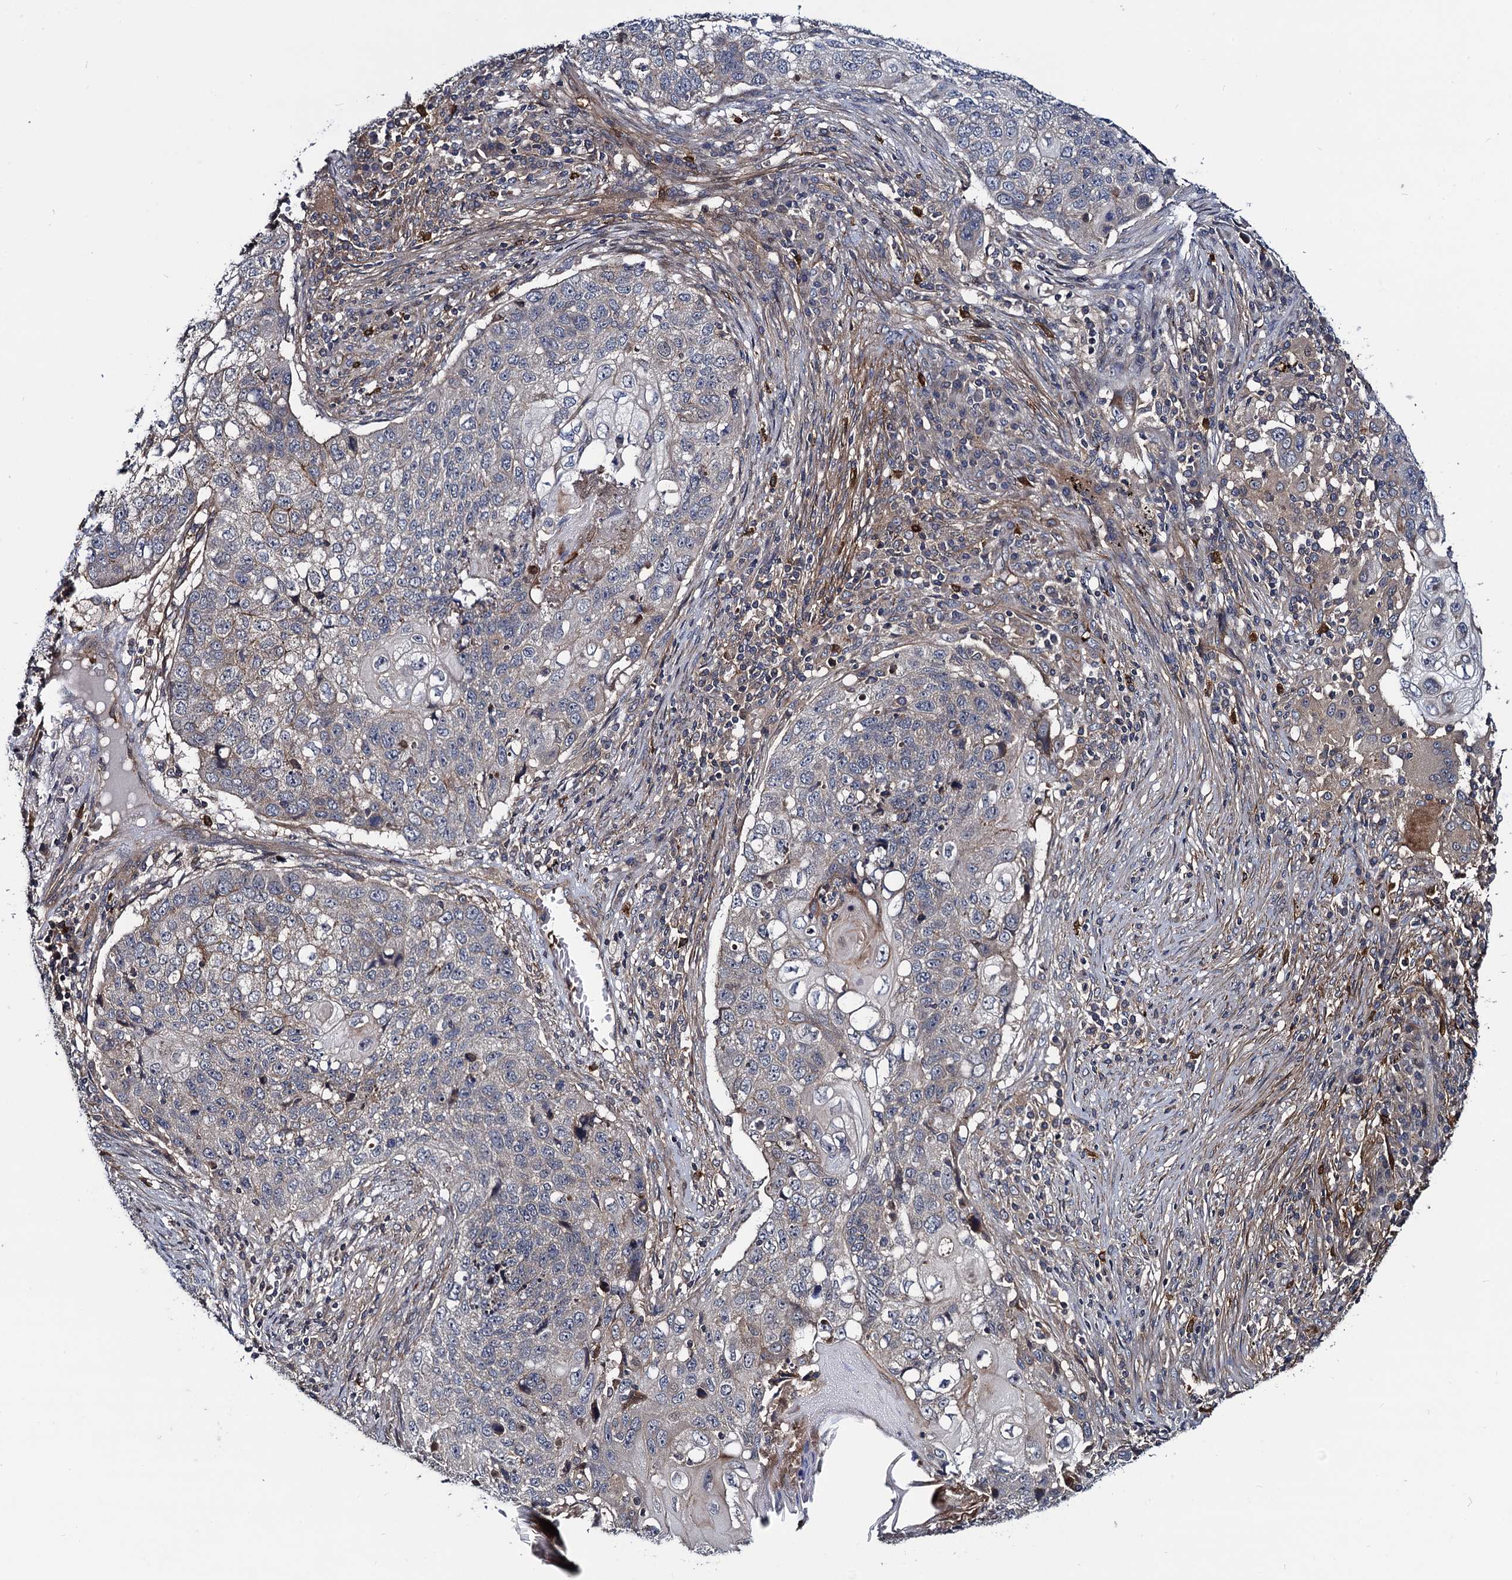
{"staining": {"intensity": "negative", "quantity": "none", "location": "none"}, "tissue": "lung cancer", "cell_type": "Tumor cells", "image_type": "cancer", "snomed": [{"axis": "morphology", "description": "Squamous cell carcinoma, NOS"}, {"axis": "topography", "description": "Lung"}], "caption": "Immunohistochemical staining of human squamous cell carcinoma (lung) reveals no significant staining in tumor cells.", "gene": "KXD1", "patient": {"sex": "female", "age": 63}}